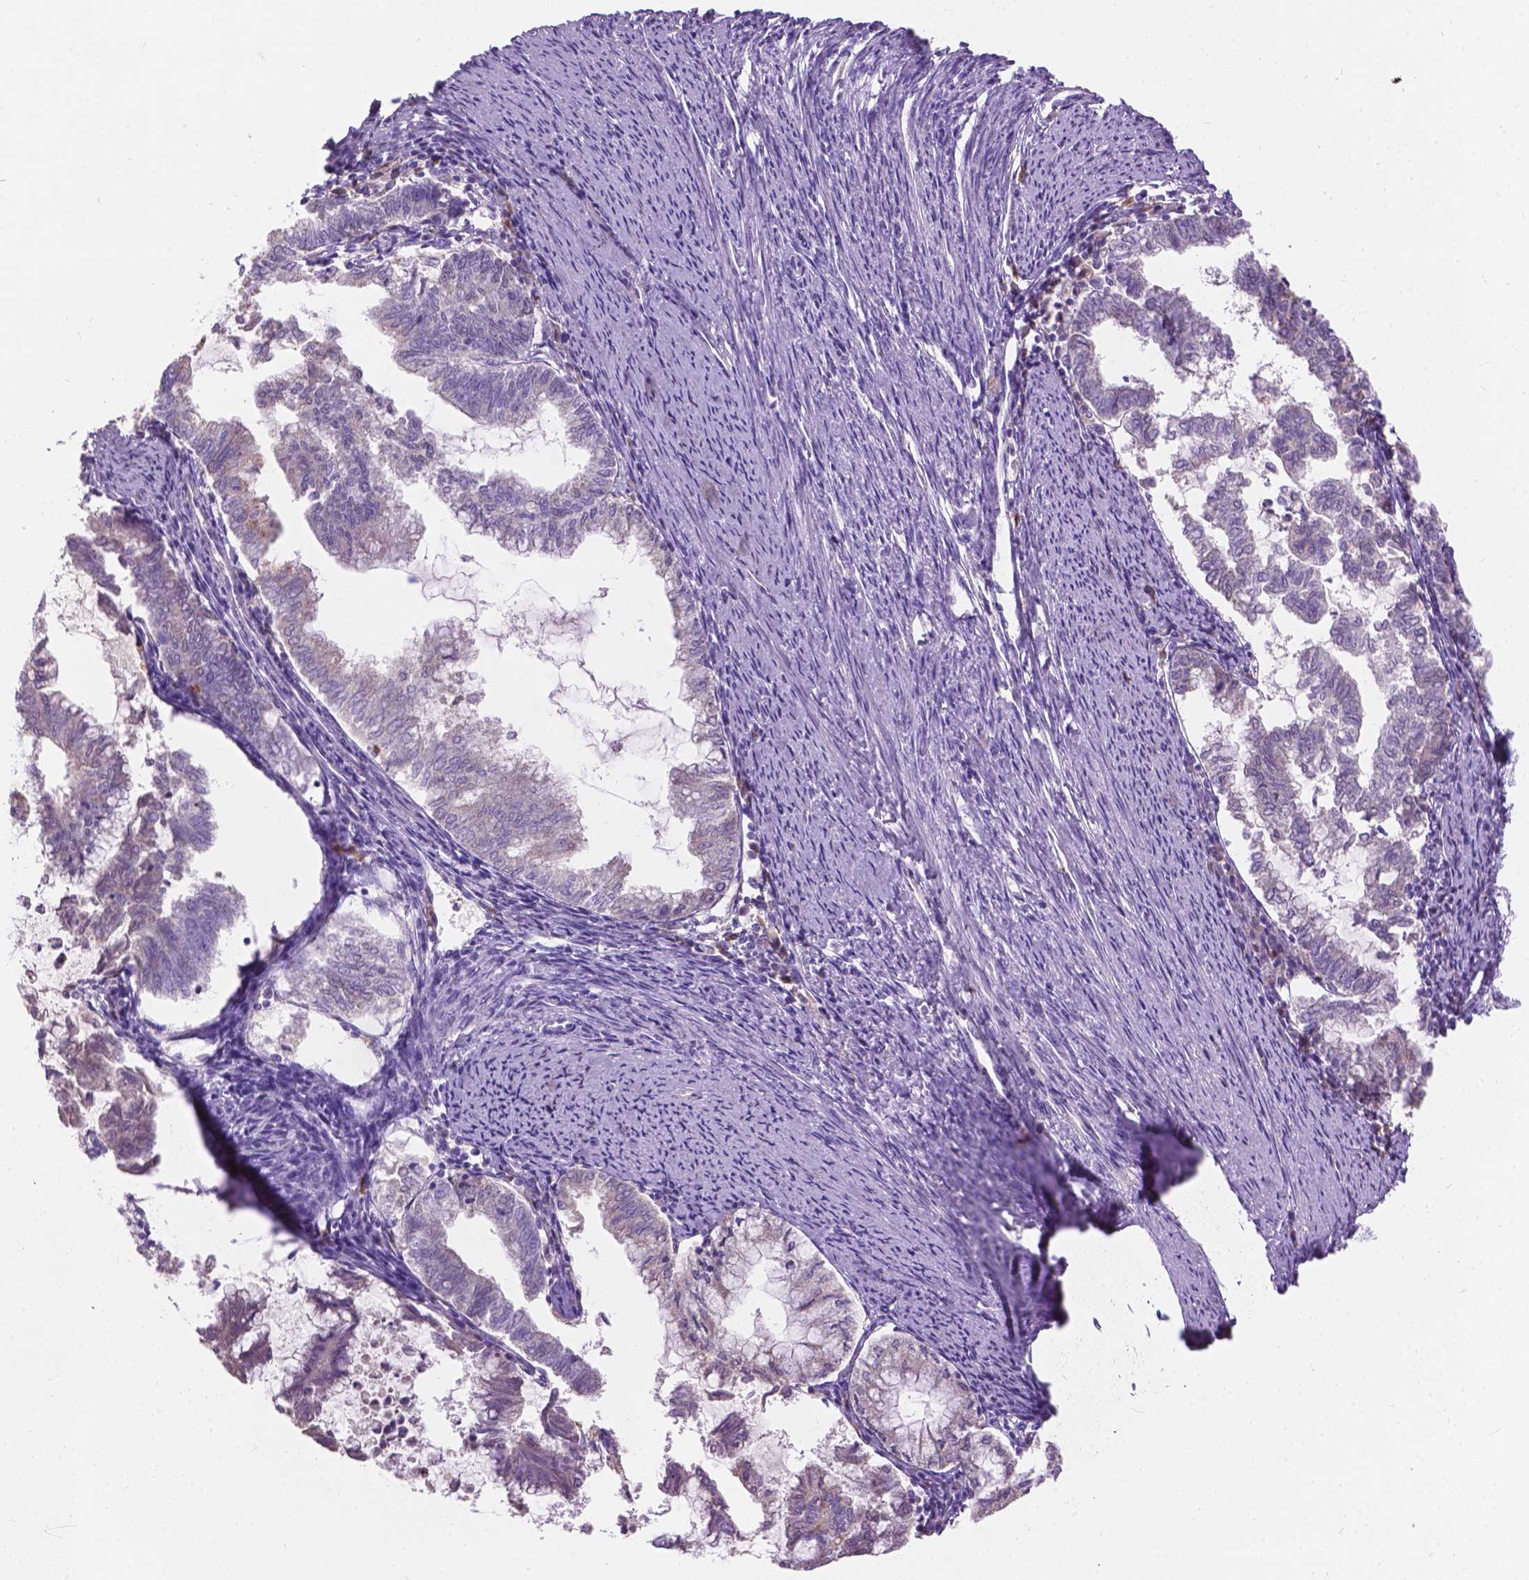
{"staining": {"intensity": "weak", "quantity": "<25%", "location": "cytoplasmic/membranous"}, "tissue": "endometrial cancer", "cell_type": "Tumor cells", "image_type": "cancer", "snomed": [{"axis": "morphology", "description": "Adenocarcinoma, NOS"}, {"axis": "topography", "description": "Endometrium"}], "caption": "Immunohistochemistry image of neoplastic tissue: human adenocarcinoma (endometrial) stained with DAB (3,3'-diaminobenzidine) demonstrates no significant protein expression in tumor cells. (DAB (3,3'-diaminobenzidine) IHC with hematoxylin counter stain).", "gene": "NOXO1", "patient": {"sex": "female", "age": 79}}